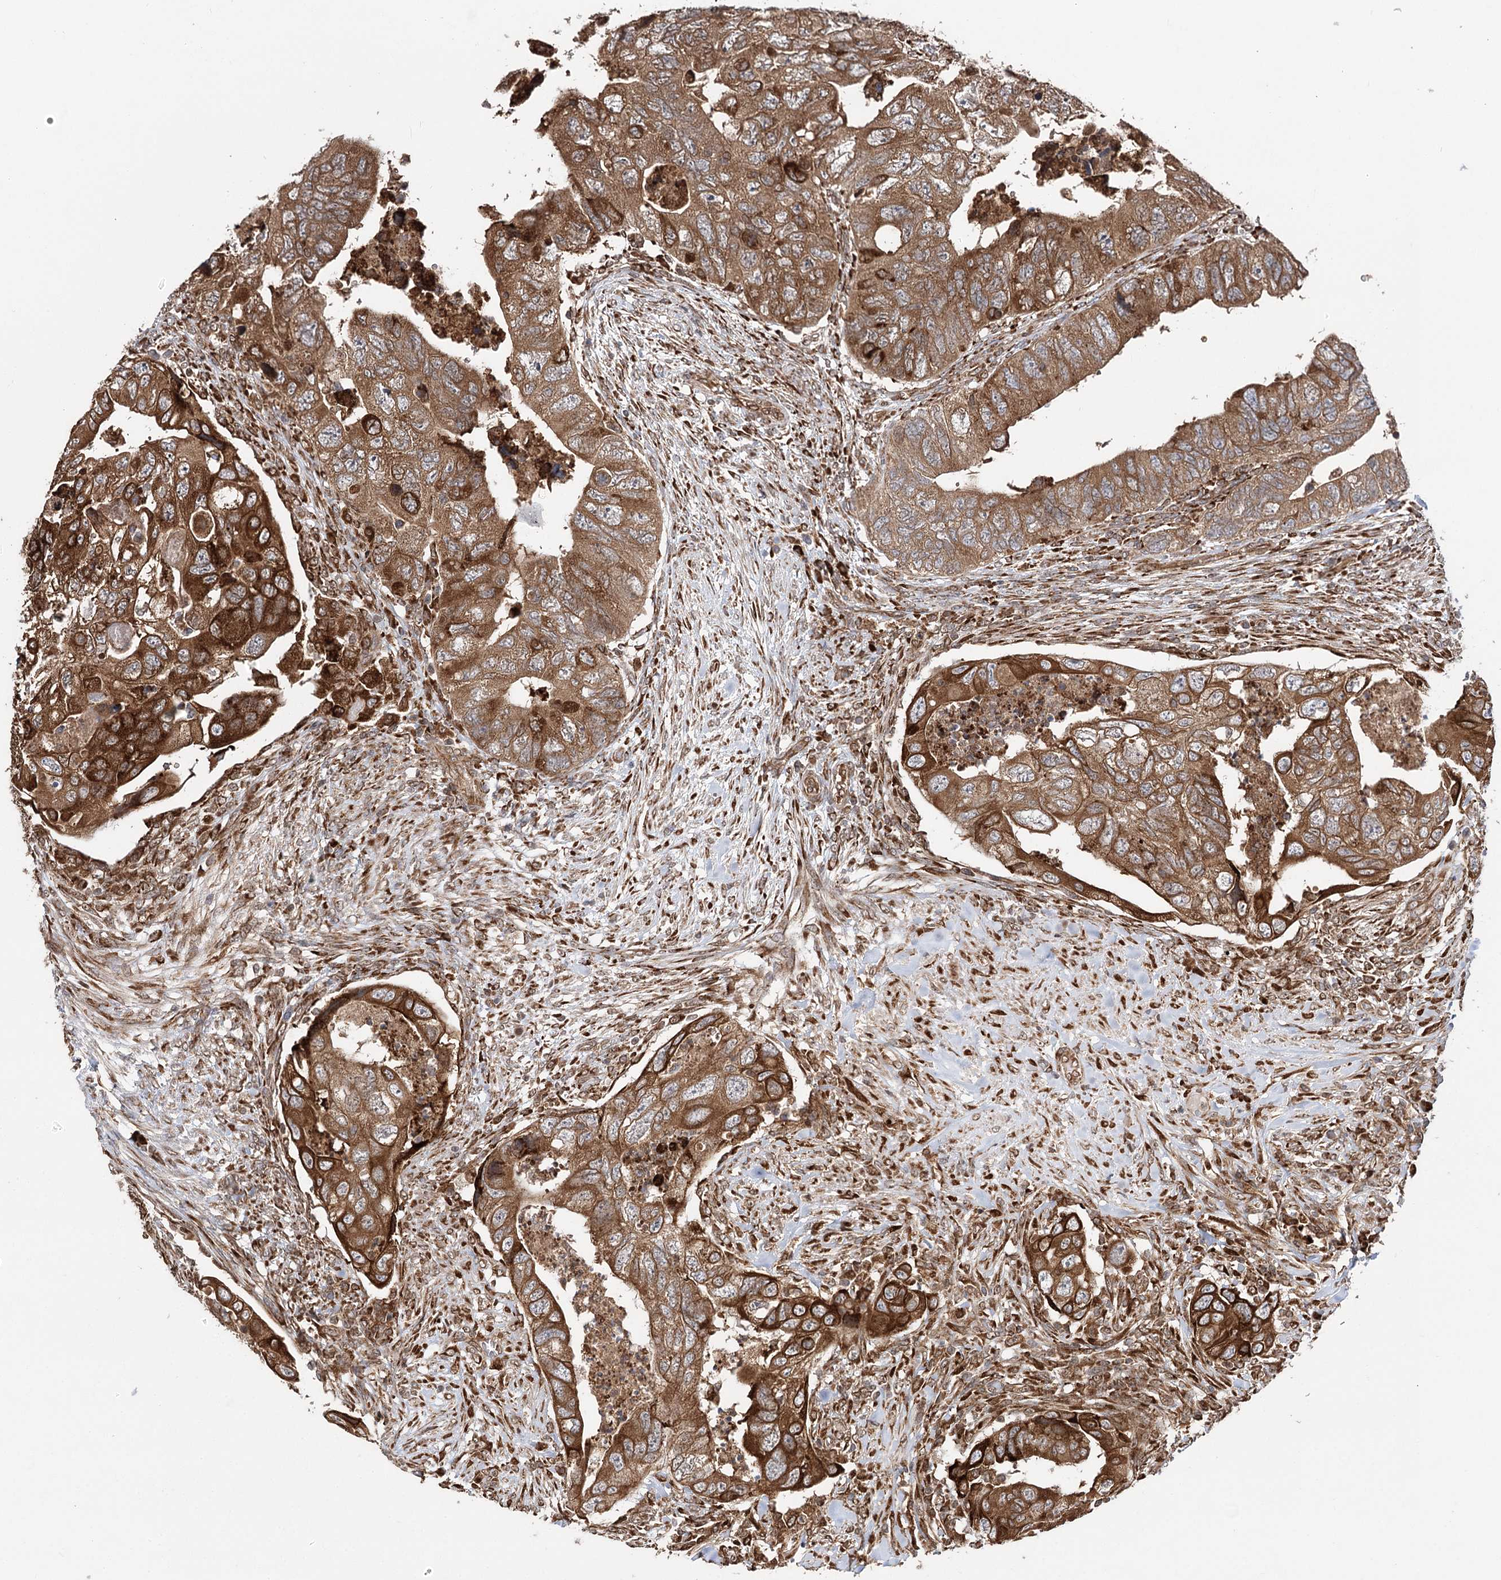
{"staining": {"intensity": "strong", "quantity": "25%-75%", "location": "cytoplasmic/membranous"}, "tissue": "colorectal cancer", "cell_type": "Tumor cells", "image_type": "cancer", "snomed": [{"axis": "morphology", "description": "Adenocarcinoma, NOS"}, {"axis": "topography", "description": "Rectum"}], "caption": "Immunohistochemistry of human colorectal adenocarcinoma shows high levels of strong cytoplasmic/membranous staining in about 25%-75% of tumor cells. Nuclei are stained in blue.", "gene": "DNAJB14", "patient": {"sex": "male", "age": 63}}